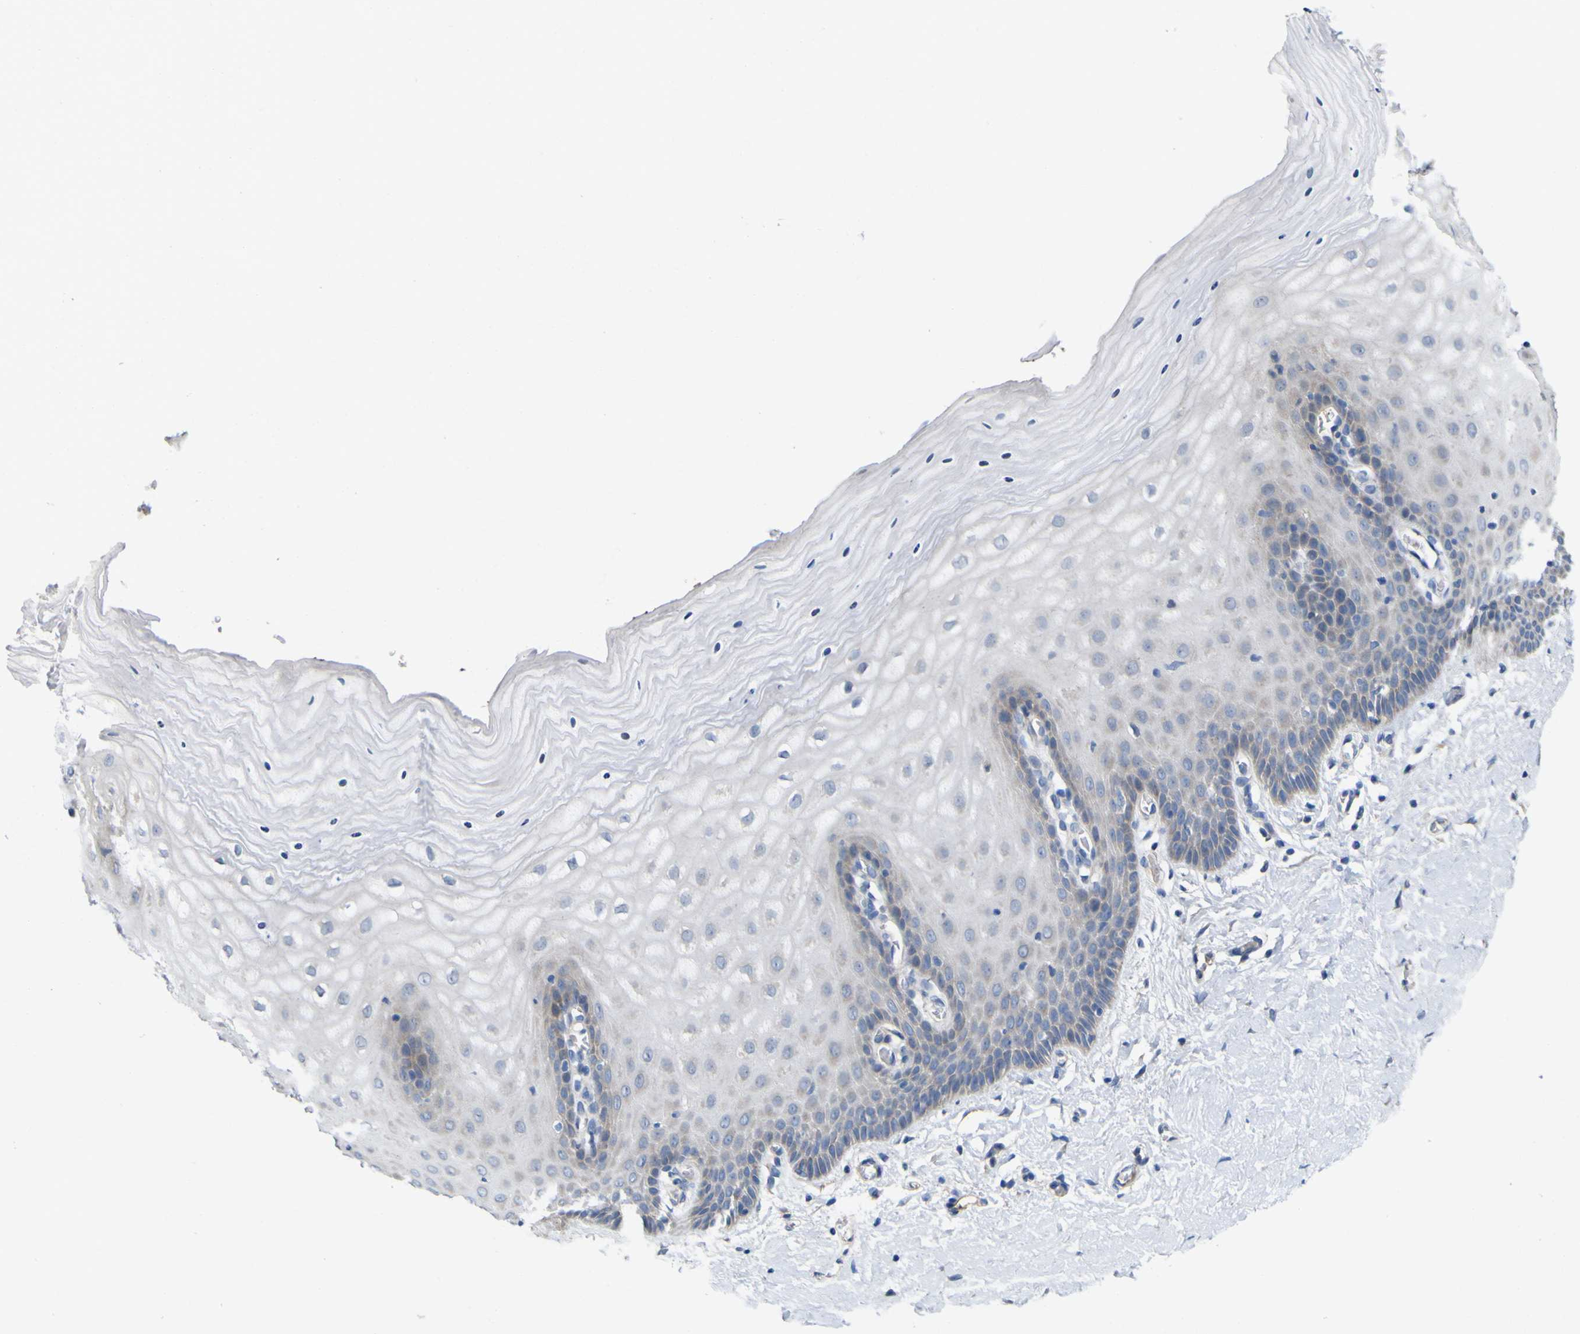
{"staining": {"intensity": "moderate", "quantity": "25%-75%", "location": "cytoplasmic/membranous"}, "tissue": "cervix", "cell_type": "Glandular cells", "image_type": "normal", "snomed": [{"axis": "morphology", "description": "Normal tissue, NOS"}, {"axis": "topography", "description": "Cervix"}], "caption": "An immunohistochemistry histopathology image of normal tissue is shown. Protein staining in brown highlights moderate cytoplasmic/membranous positivity in cervix within glandular cells. Nuclei are stained in blue.", "gene": "MYEOV", "patient": {"sex": "female", "age": 55}}